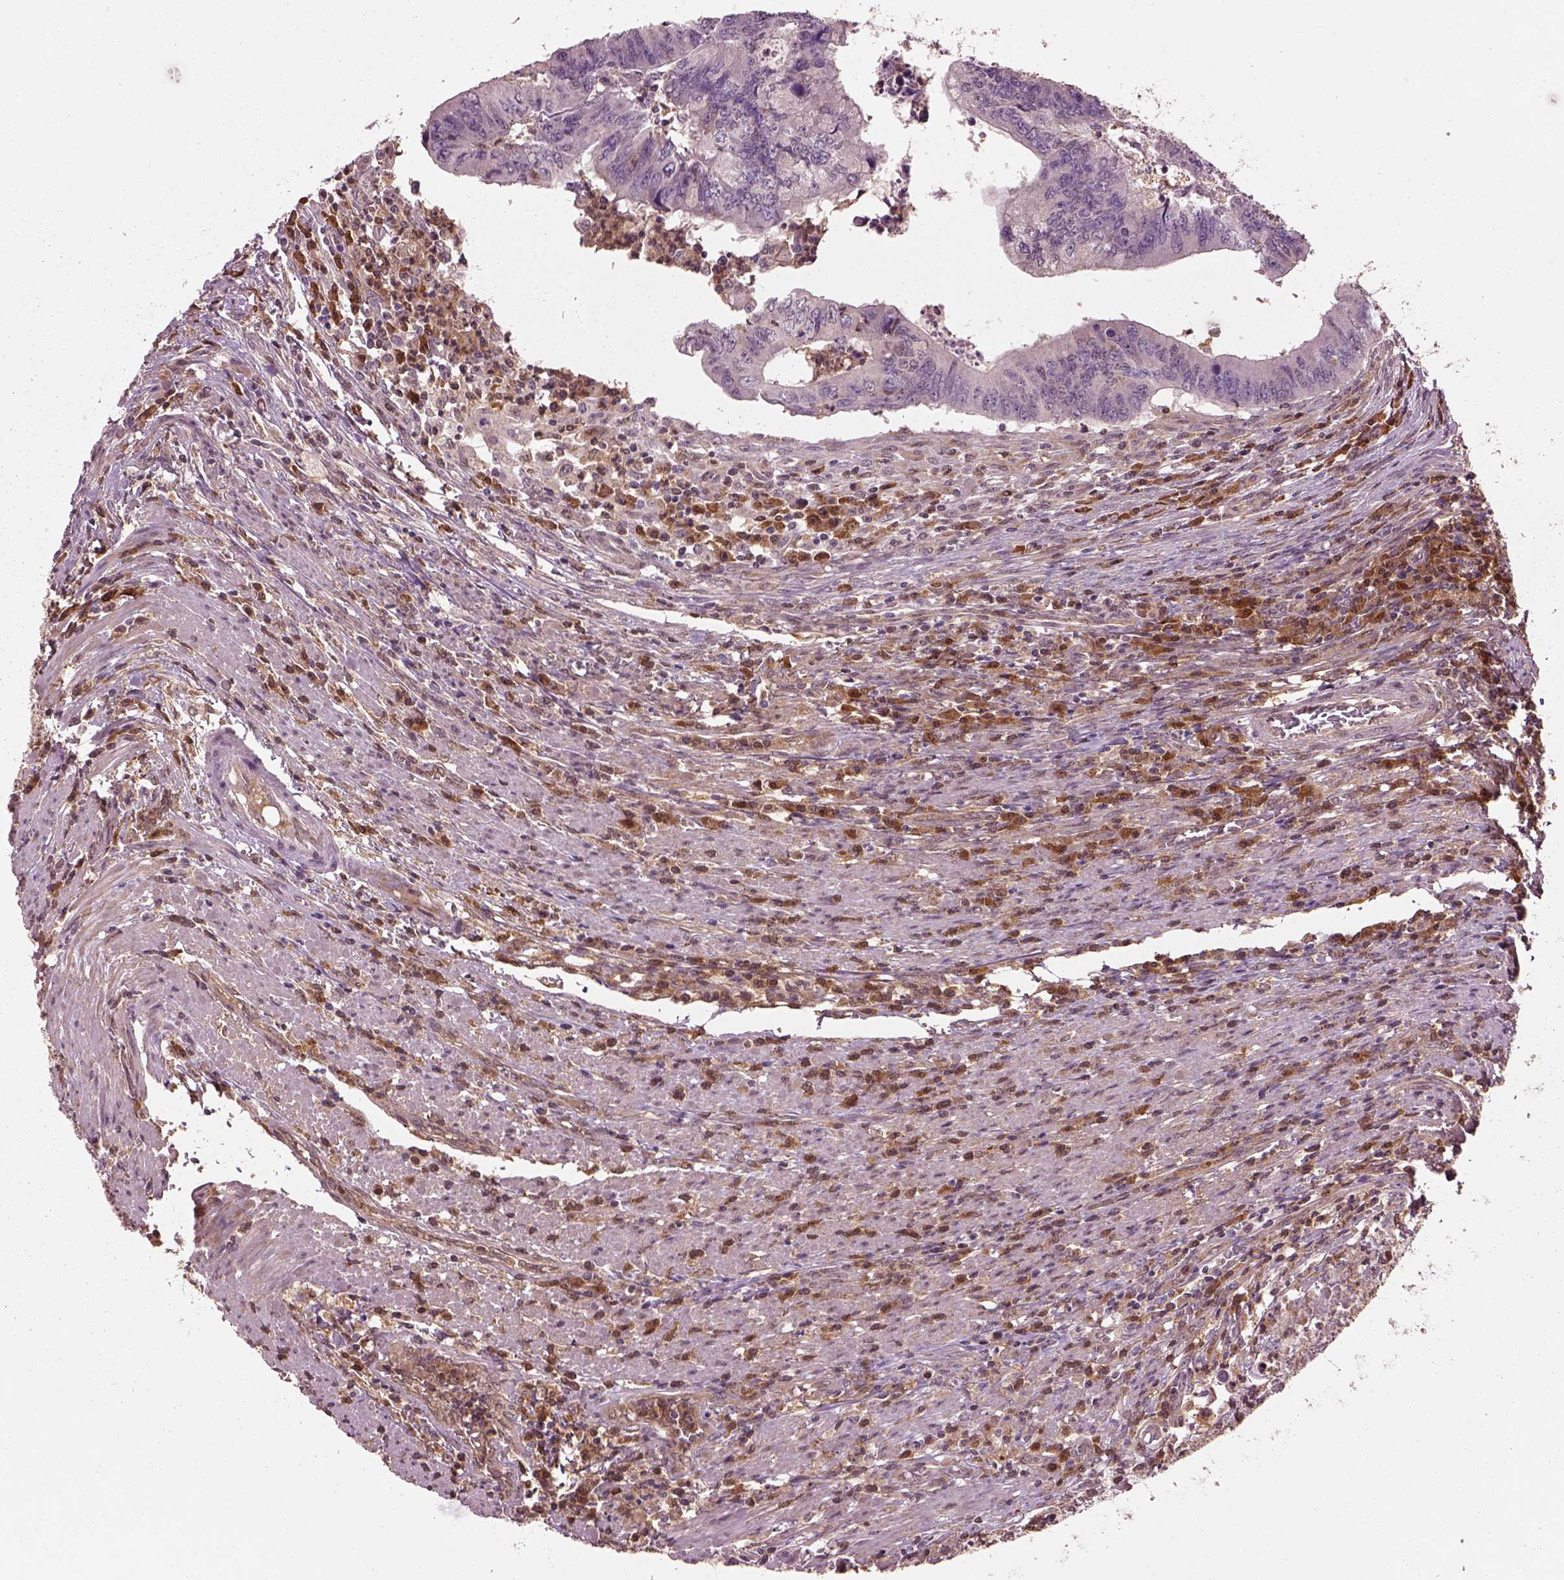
{"staining": {"intensity": "negative", "quantity": "none", "location": "none"}, "tissue": "colorectal cancer", "cell_type": "Tumor cells", "image_type": "cancer", "snomed": [{"axis": "morphology", "description": "Adenocarcinoma, NOS"}, {"axis": "topography", "description": "Colon"}], "caption": "Tumor cells show no significant protein positivity in colorectal cancer (adenocarcinoma). (DAB (3,3'-diaminobenzidine) IHC visualized using brightfield microscopy, high magnification).", "gene": "MDP1", "patient": {"sex": "male", "age": 53}}